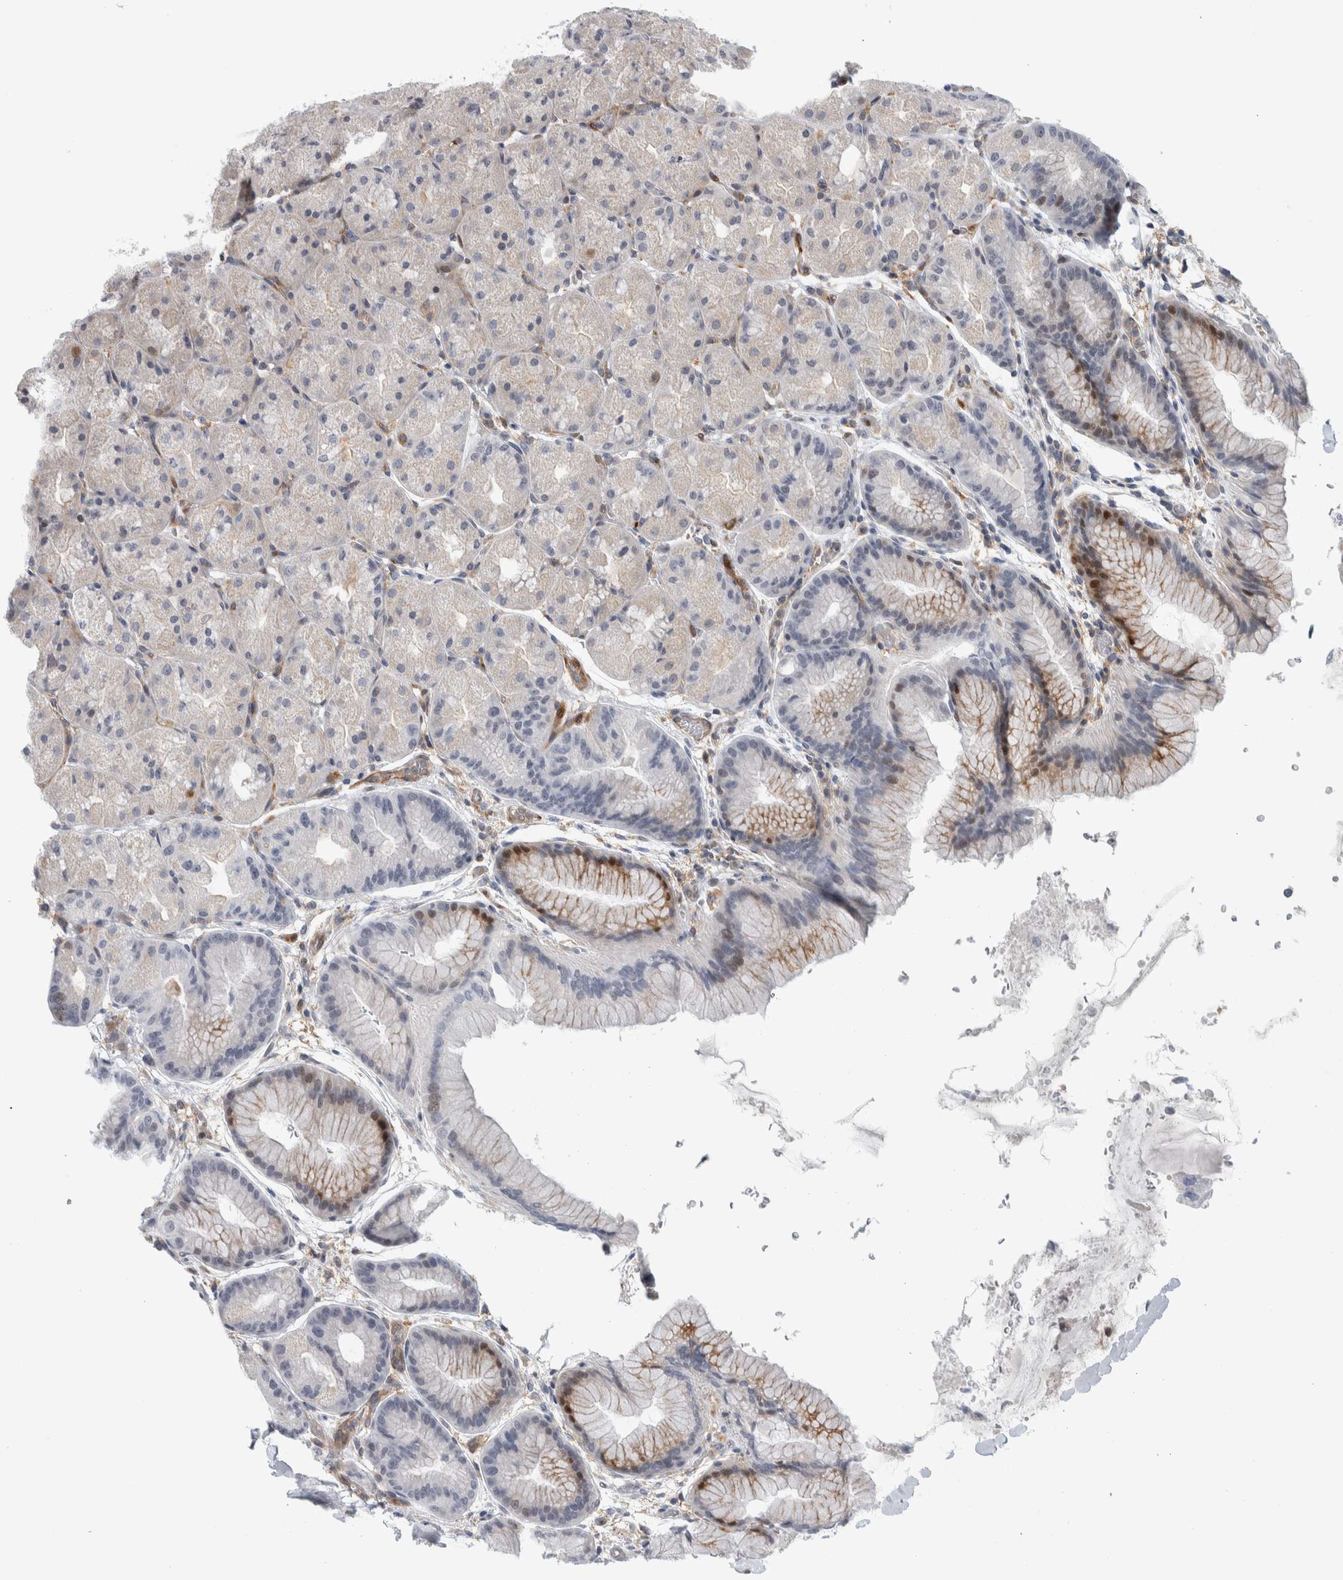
{"staining": {"intensity": "strong", "quantity": "<25%", "location": "cytoplasmic/membranous,nuclear"}, "tissue": "stomach", "cell_type": "Glandular cells", "image_type": "normal", "snomed": [{"axis": "morphology", "description": "Normal tissue, NOS"}, {"axis": "topography", "description": "Stomach, upper"}, {"axis": "topography", "description": "Stomach"}], "caption": "Immunohistochemical staining of benign human stomach demonstrates medium levels of strong cytoplasmic/membranous,nuclear expression in approximately <25% of glandular cells.", "gene": "MSL1", "patient": {"sex": "male", "age": 48}}